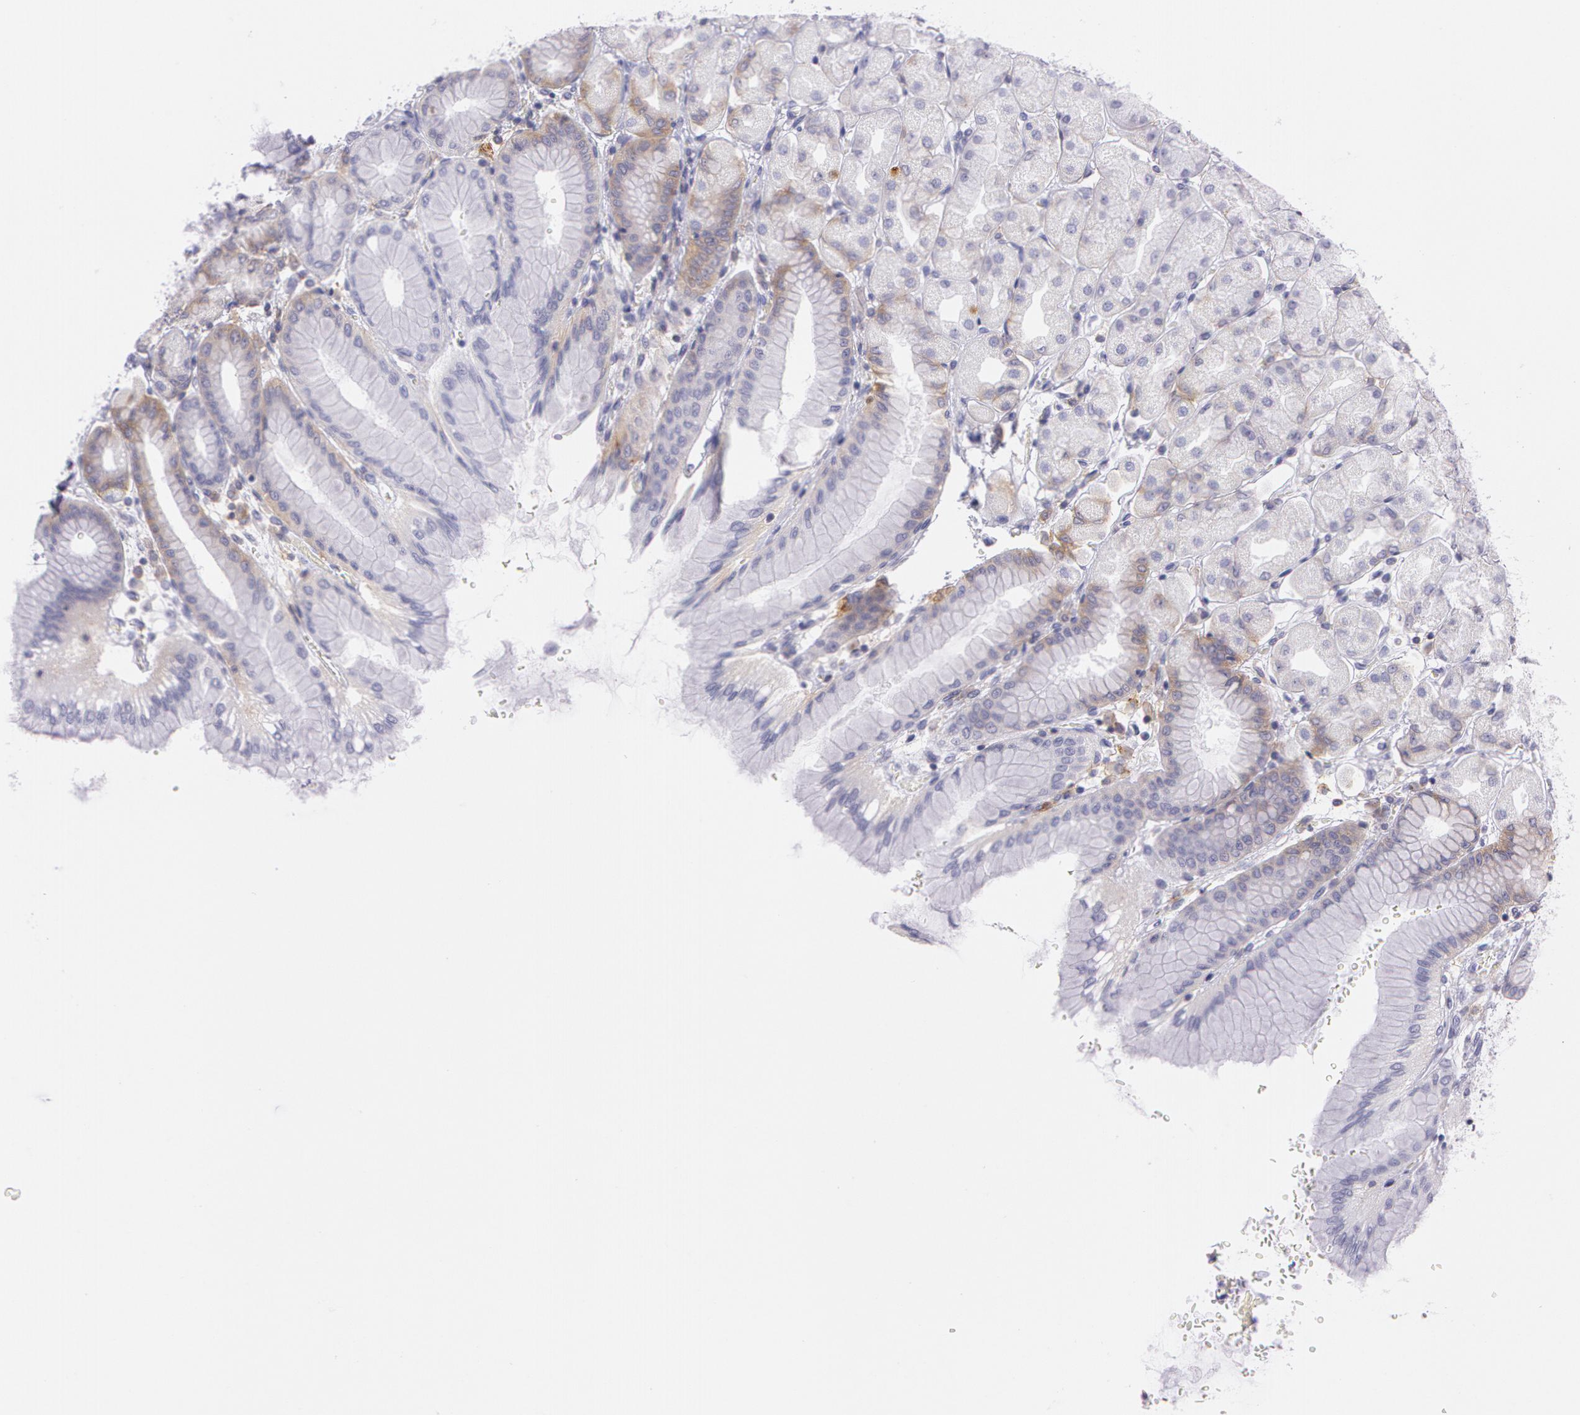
{"staining": {"intensity": "weak", "quantity": "25%-75%", "location": "cytoplasmic/membranous"}, "tissue": "stomach", "cell_type": "Glandular cells", "image_type": "normal", "snomed": [{"axis": "morphology", "description": "Normal tissue, NOS"}, {"axis": "topography", "description": "Stomach, upper"}], "caption": "The immunohistochemical stain shows weak cytoplasmic/membranous positivity in glandular cells of benign stomach. The staining is performed using DAB (3,3'-diaminobenzidine) brown chromogen to label protein expression. The nuclei are counter-stained blue using hematoxylin.", "gene": "LY75", "patient": {"sex": "female", "age": 56}}